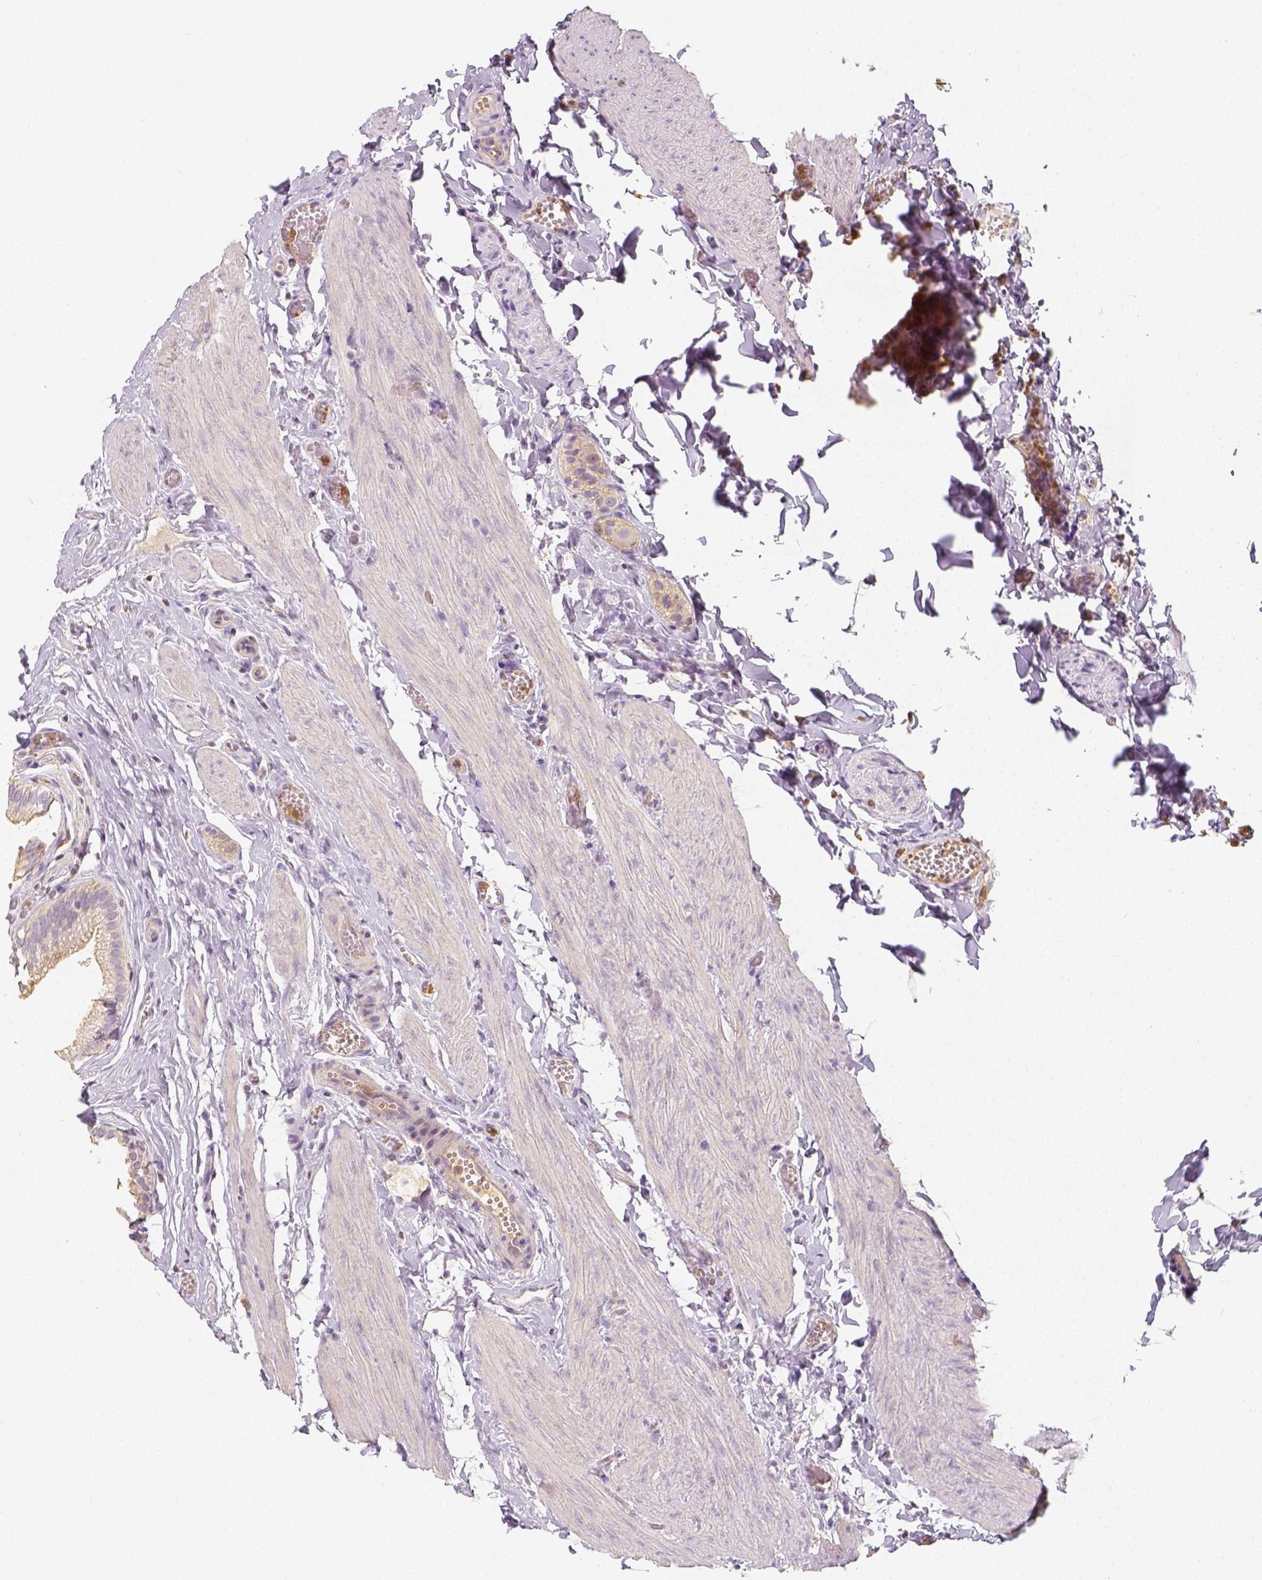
{"staining": {"intensity": "moderate", "quantity": ">75%", "location": "cytoplasmic/membranous"}, "tissue": "gallbladder", "cell_type": "Glandular cells", "image_type": "normal", "snomed": [{"axis": "morphology", "description": "Normal tissue, NOS"}, {"axis": "topography", "description": "Gallbladder"}, {"axis": "topography", "description": "Peripheral nerve tissue"}], "caption": "IHC (DAB) staining of unremarkable human gallbladder shows moderate cytoplasmic/membranous protein staining in approximately >75% of glandular cells. The staining was performed using DAB to visualize the protein expression in brown, while the nuclei were stained in blue with hematoxylin (Magnification: 20x).", "gene": "PTPRJ", "patient": {"sex": "male", "age": 17}}